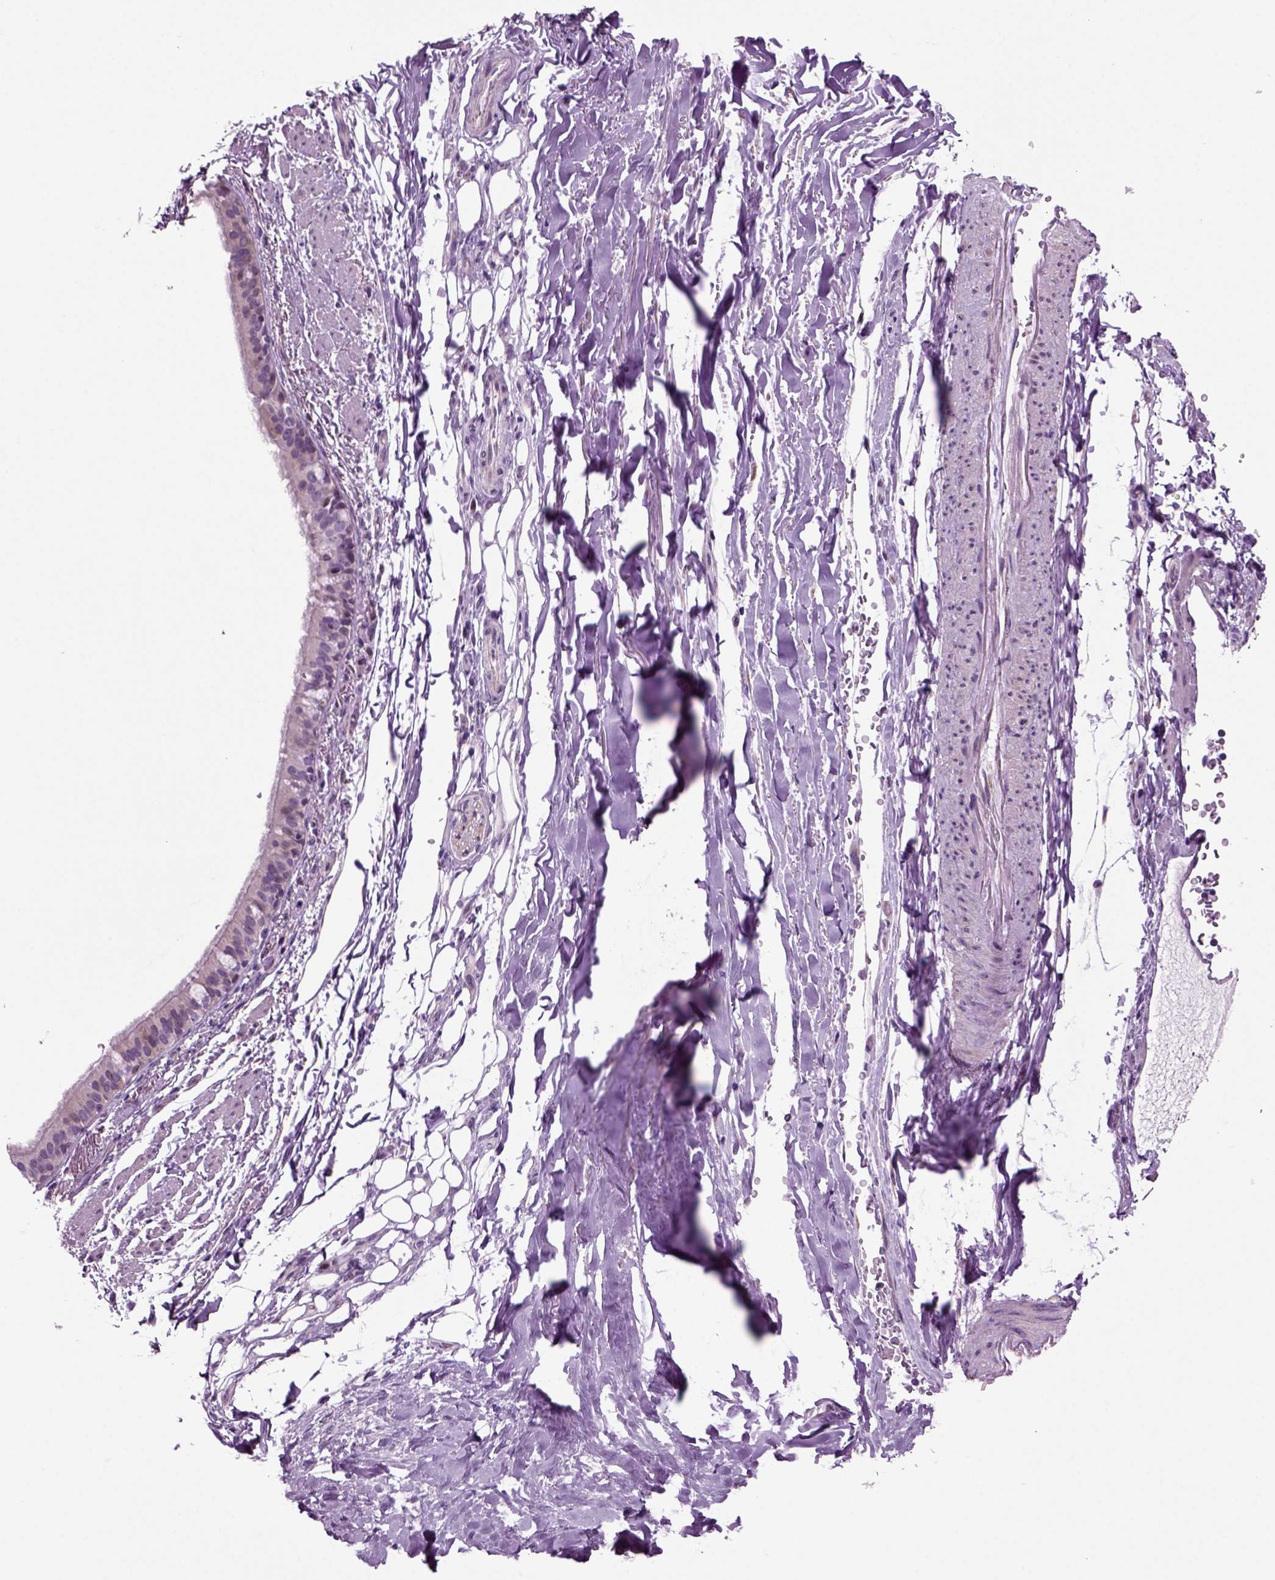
{"staining": {"intensity": "weak", "quantity": "<25%", "location": "cytoplasmic/membranous"}, "tissue": "bronchus", "cell_type": "Respiratory epithelial cells", "image_type": "normal", "snomed": [{"axis": "morphology", "description": "Normal tissue, NOS"}, {"axis": "morphology", "description": "Squamous cell carcinoma, NOS"}, {"axis": "topography", "description": "Bronchus"}, {"axis": "topography", "description": "Lung"}], "caption": "Human bronchus stained for a protein using immunohistochemistry demonstrates no staining in respiratory epithelial cells.", "gene": "ARID3A", "patient": {"sex": "male", "age": 69}}